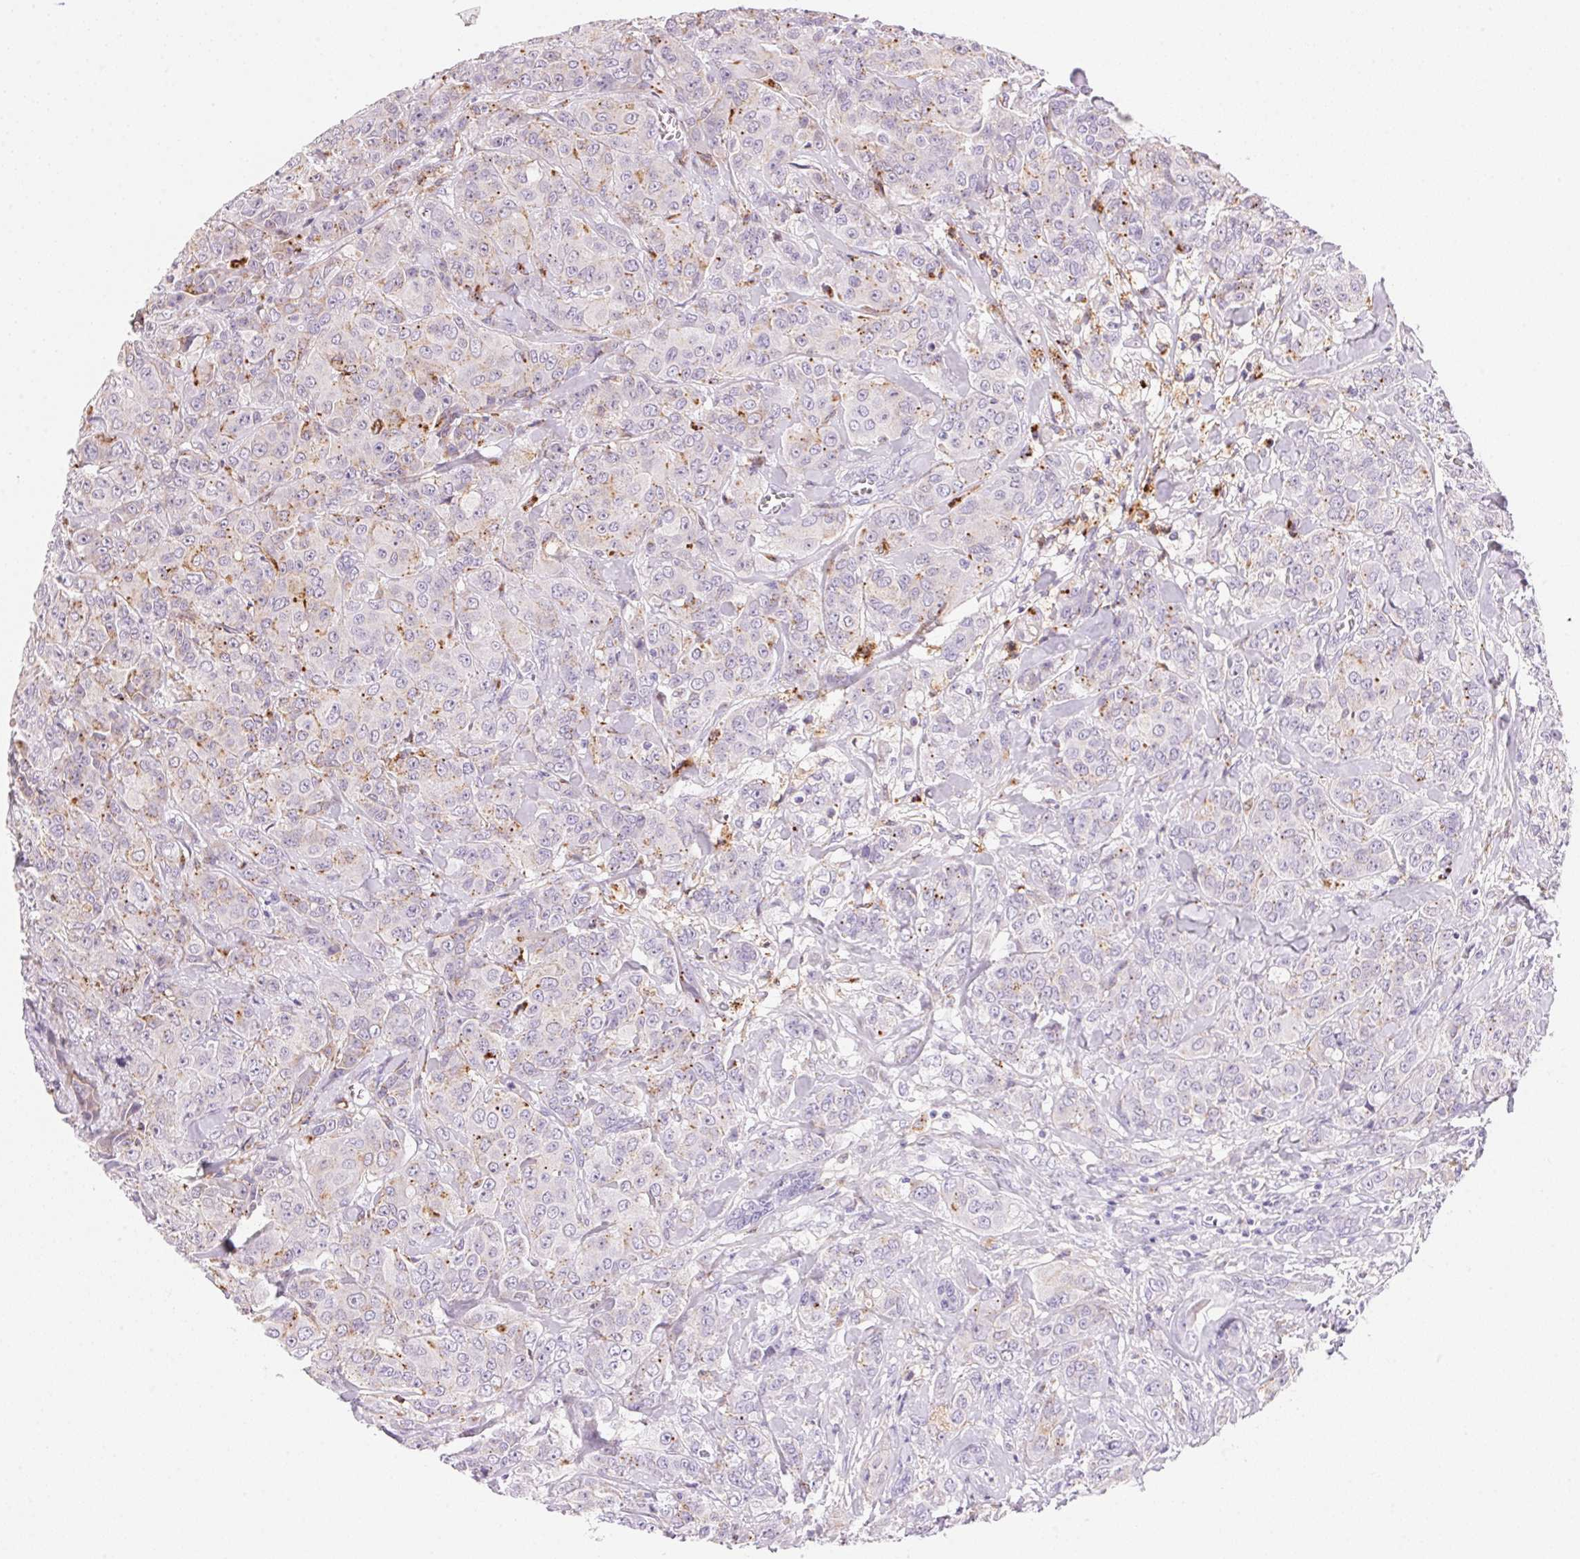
{"staining": {"intensity": "weak", "quantity": "<25%", "location": "cytoplasmic/membranous"}, "tissue": "breast cancer", "cell_type": "Tumor cells", "image_type": "cancer", "snomed": [{"axis": "morphology", "description": "Normal tissue, NOS"}, {"axis": "morphology", "description": "Duct carcinoma"}, {"axis": "topography", "description": "Breast"}], "caption": "This is a micrograph of immunohistochemistry staining of breast infiltrating ductal carcinoma, which shows no expression in tumor cells.", "gene": "TEKT1", "patient": {"sex": "female", "age": 43}}